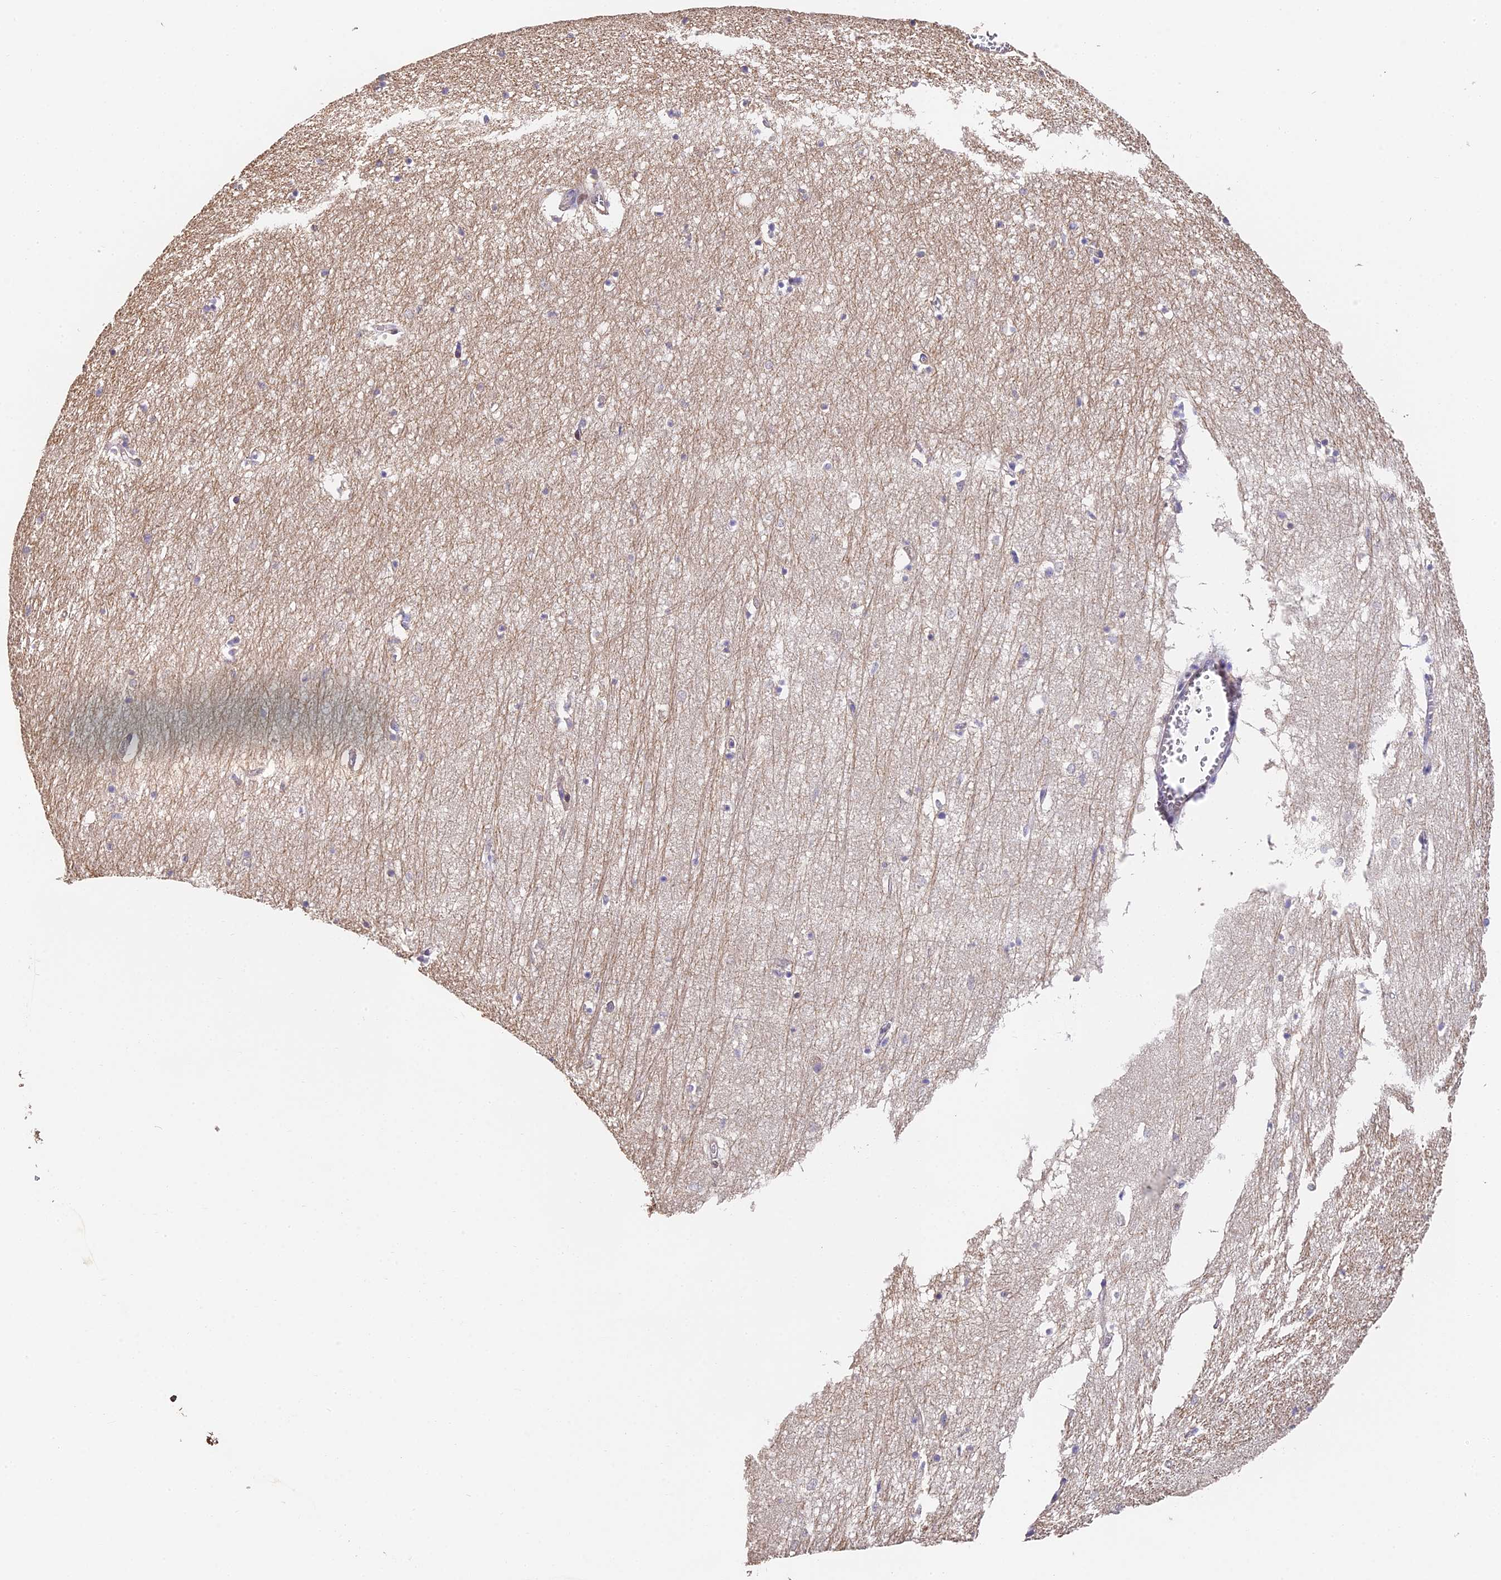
{"staining": {"intensity": "negative", "quantity": "none", "location": "none"}, "tissue": "hippocampus", "cell_type": "Glial cells", "image_type": "normal", "snomed": [{"axis": "morphology", "description": "Normal tissue, NOS"}, {"axis": "topography", "description": "Hippocampus"}], "caption": "Image shows no protein expression in glial cells of normal hippocampus.", "gene": "SLC11A1", "patient": {"sex": "female", "age": 64}}